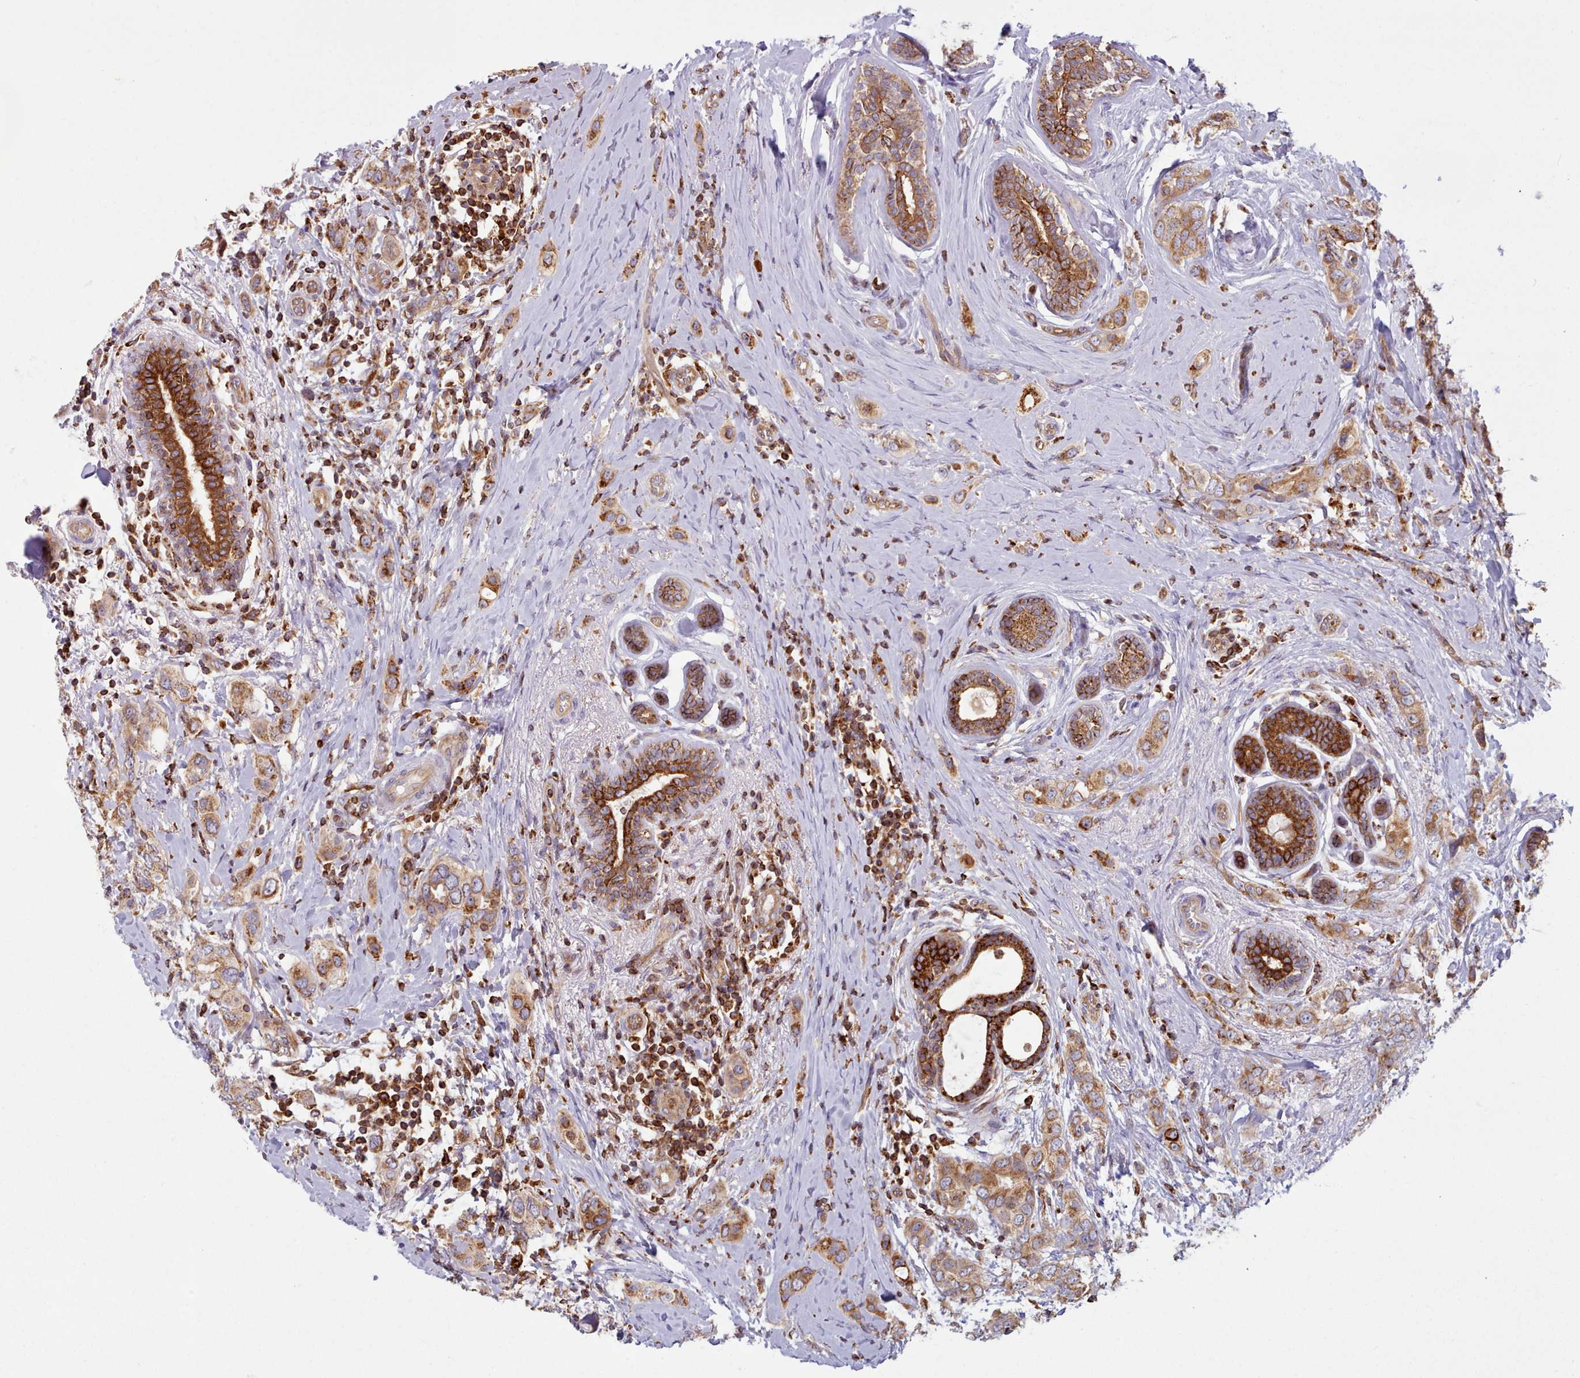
{"staining": {"intensity": "moderate", "quantity": ">75%", "location": "cytoplasmic/membranous"}, "tissue": "breast cancer", "cell_type": "Tumor cells", "image_type": "cancer", "snomed": [{"axis": "morphology", "description": "Lobular carcinoma"}, {"axis": "topography", "description": "Breast"}], "caption": "A medium amount of moderate cytoplasmic/membranous staining is present in about >75% of tumor cells in lobular carcinoma (breast) tissue. Immunohistochemistry (ihc) stains the protein in brown and the nuclei are stained blue.", "gene": "CRYBG1", "patient": {"sex": "female", "age": 51}}